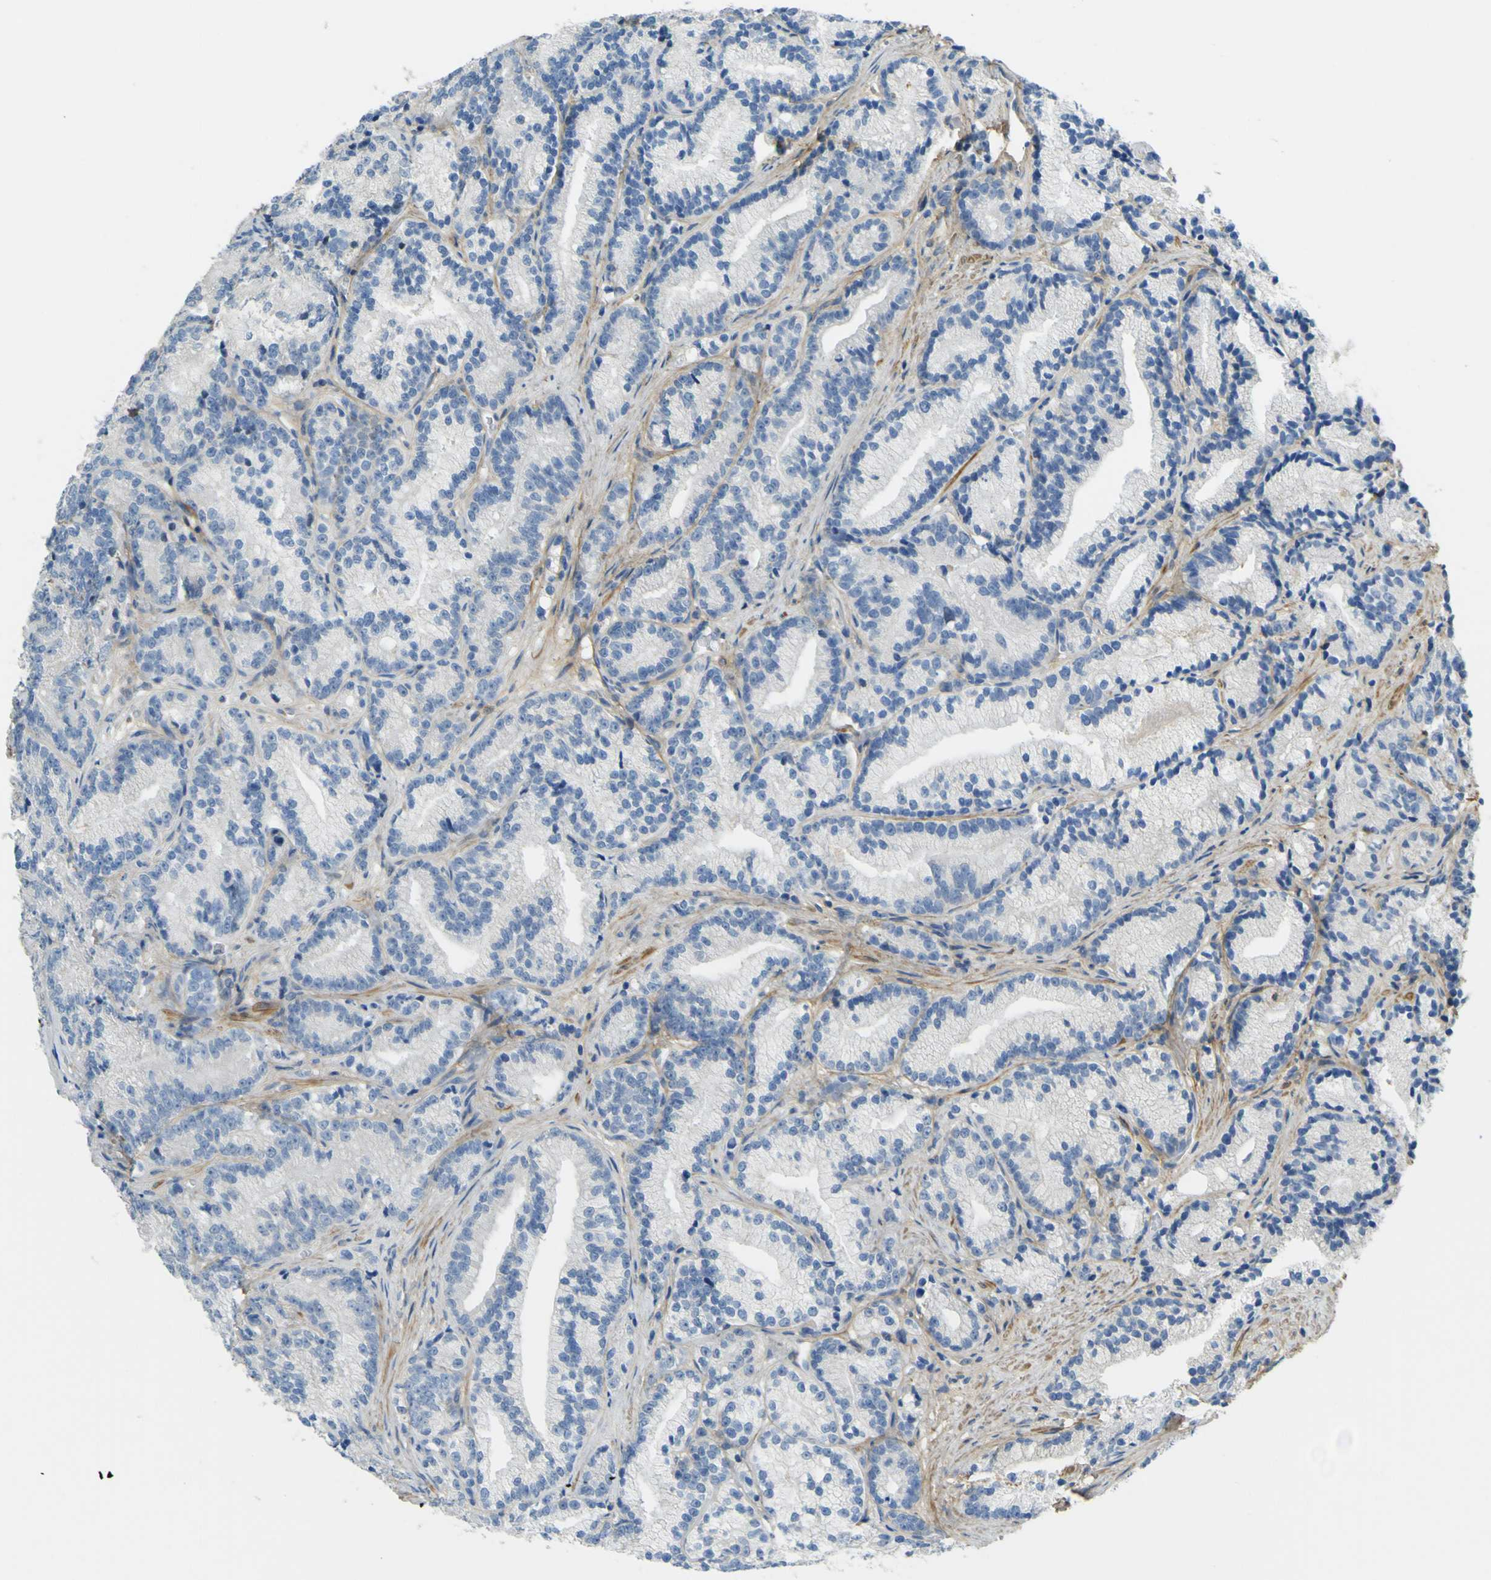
{"staining": {"intensity": "negative", "quantity": "none", "location": "none"}, "tissue": "prostate cancer", "cell_type": "Tumor cells", "image_type": "cancer", "snomed": [{"axis": "morphology", "description": "Adenocarcinoma, Low grade"}, {"axis": "topography", "description": "Prostate"}], "caption": "Prostate cancer was stained to show a protein in brown. There is no significant expression in tumor cells.", "gene": "OGN", "patient": {"sex": "male", "age": 89}}